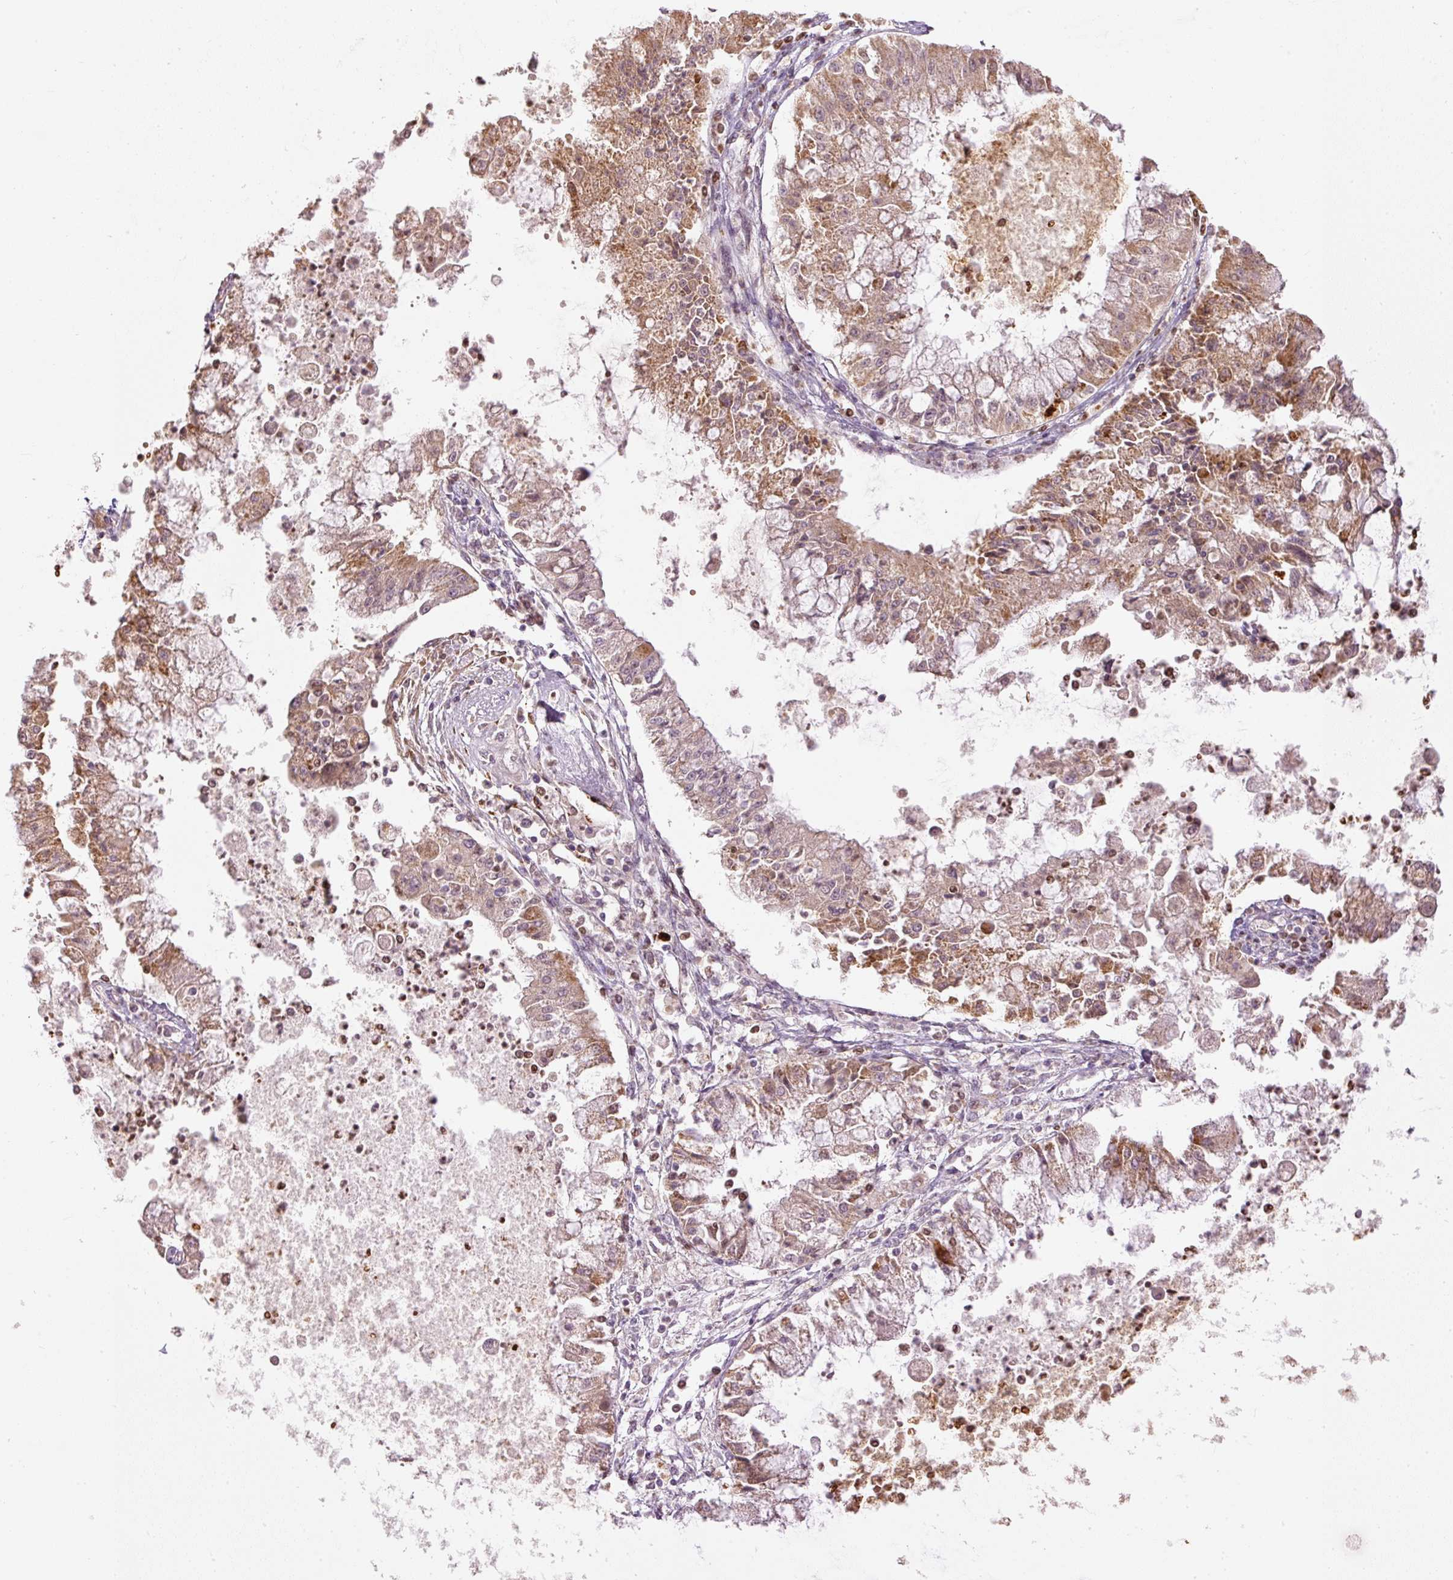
{"staining": {"intensity": "weak", "quantity": ">75%", "location": "cytoplasmic/membranous"}, "tissue": "ovarian cancer", "cell_type": "Tumor cells", "image_type": "cancer", "snomed": [{"axis": "morphology", "description": "Cystadenocarcinoma, mucinous, NOS"}, {"axis": "topography", "description": "Ovary"}], "caption": "Immunohistochemical staining of ovarian cancer (mucinous cystadenocarcinoma) displays weak cytoplasmic/membranous protein expression in approximately >75% of tumor cells.", "gene": "MTHFD1L", "patient": {"sex": "female", "age": 70}}